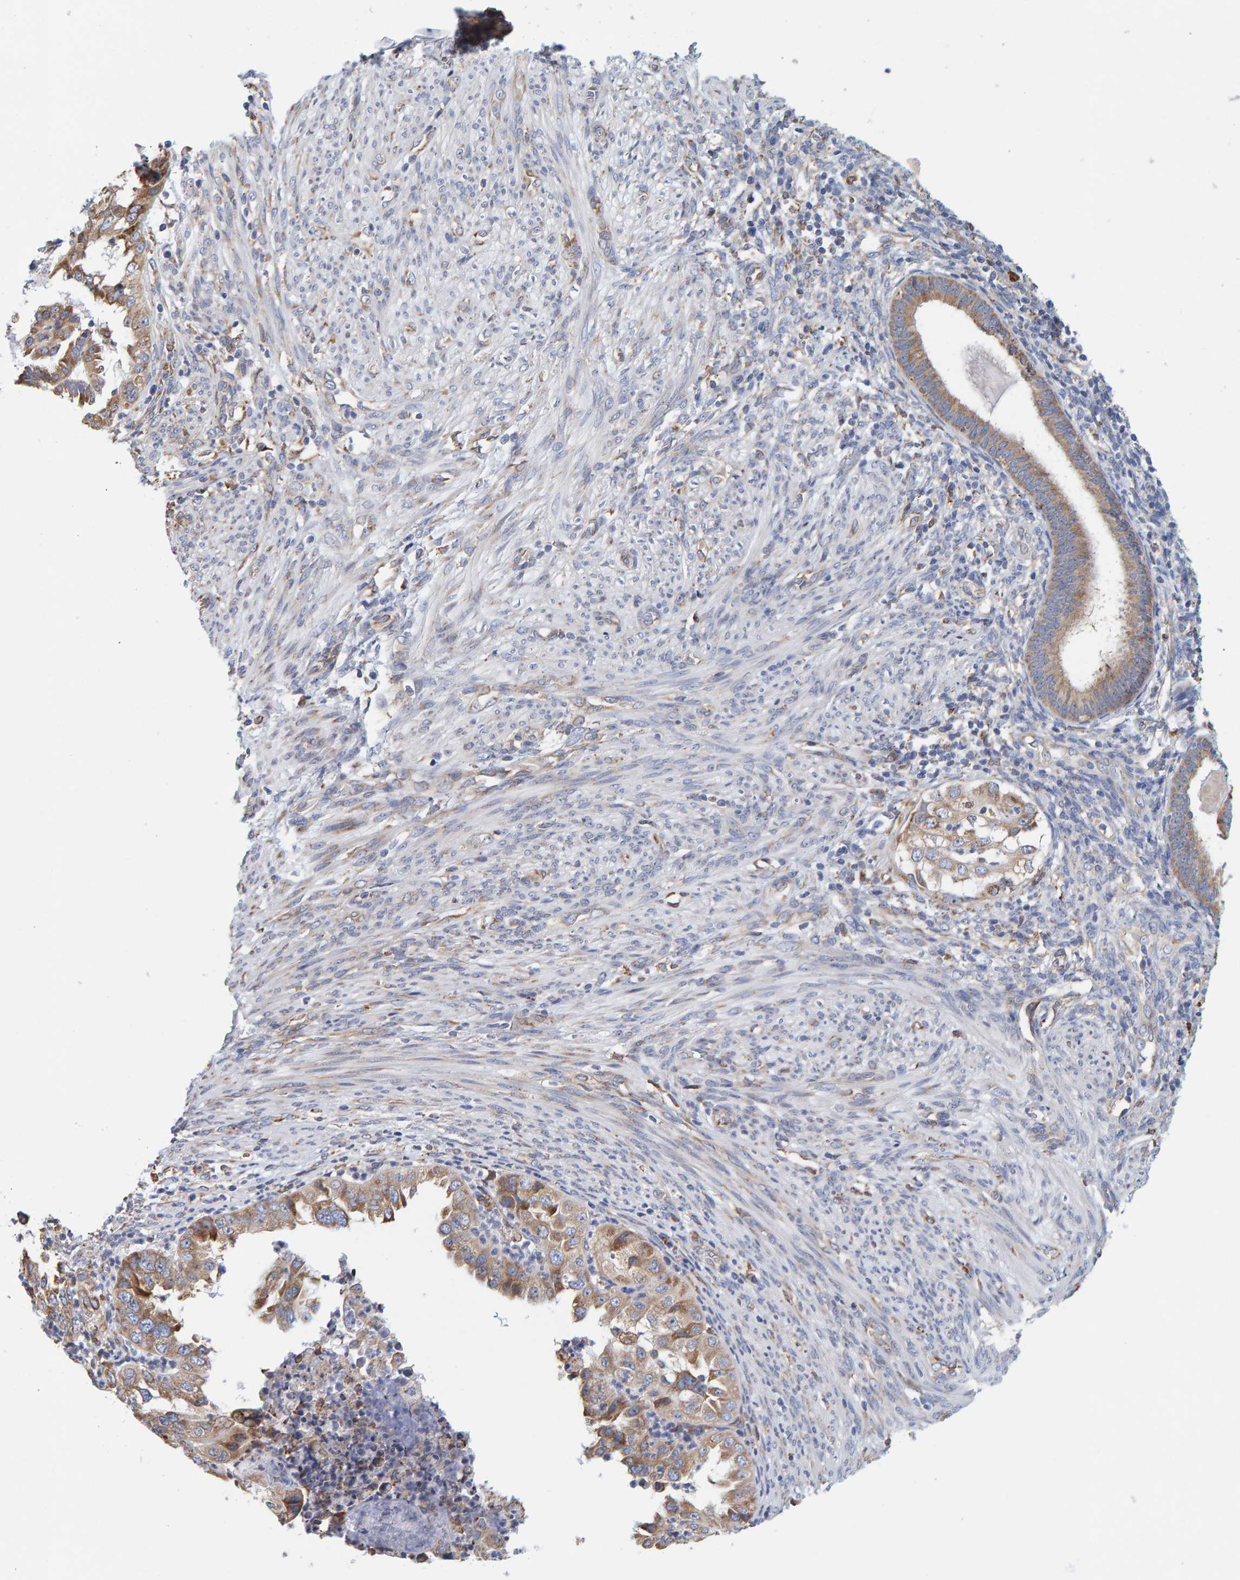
{"staining": {"intensity": "moderate", "quantity": ">75%", "location": "cytoplasmic/membranous"}, "tissue": "endometrial cancer", "cell_type": "Tumor cells", "image_type": "cancer", "snomed": [{"axis": "morphology", "description": "Adenocarcinoma, NOS"}, {"axis": "topography", "description": "Endometrium"}], "caption": "Moderate cytoplasmic/membranous expression for a protein is present in about >75% of tumor cells of endometrial adenocarcinoma using immunohistochemistry.", "gene": "SGPL1", "patient": {"sex": "female", "age": 85}}